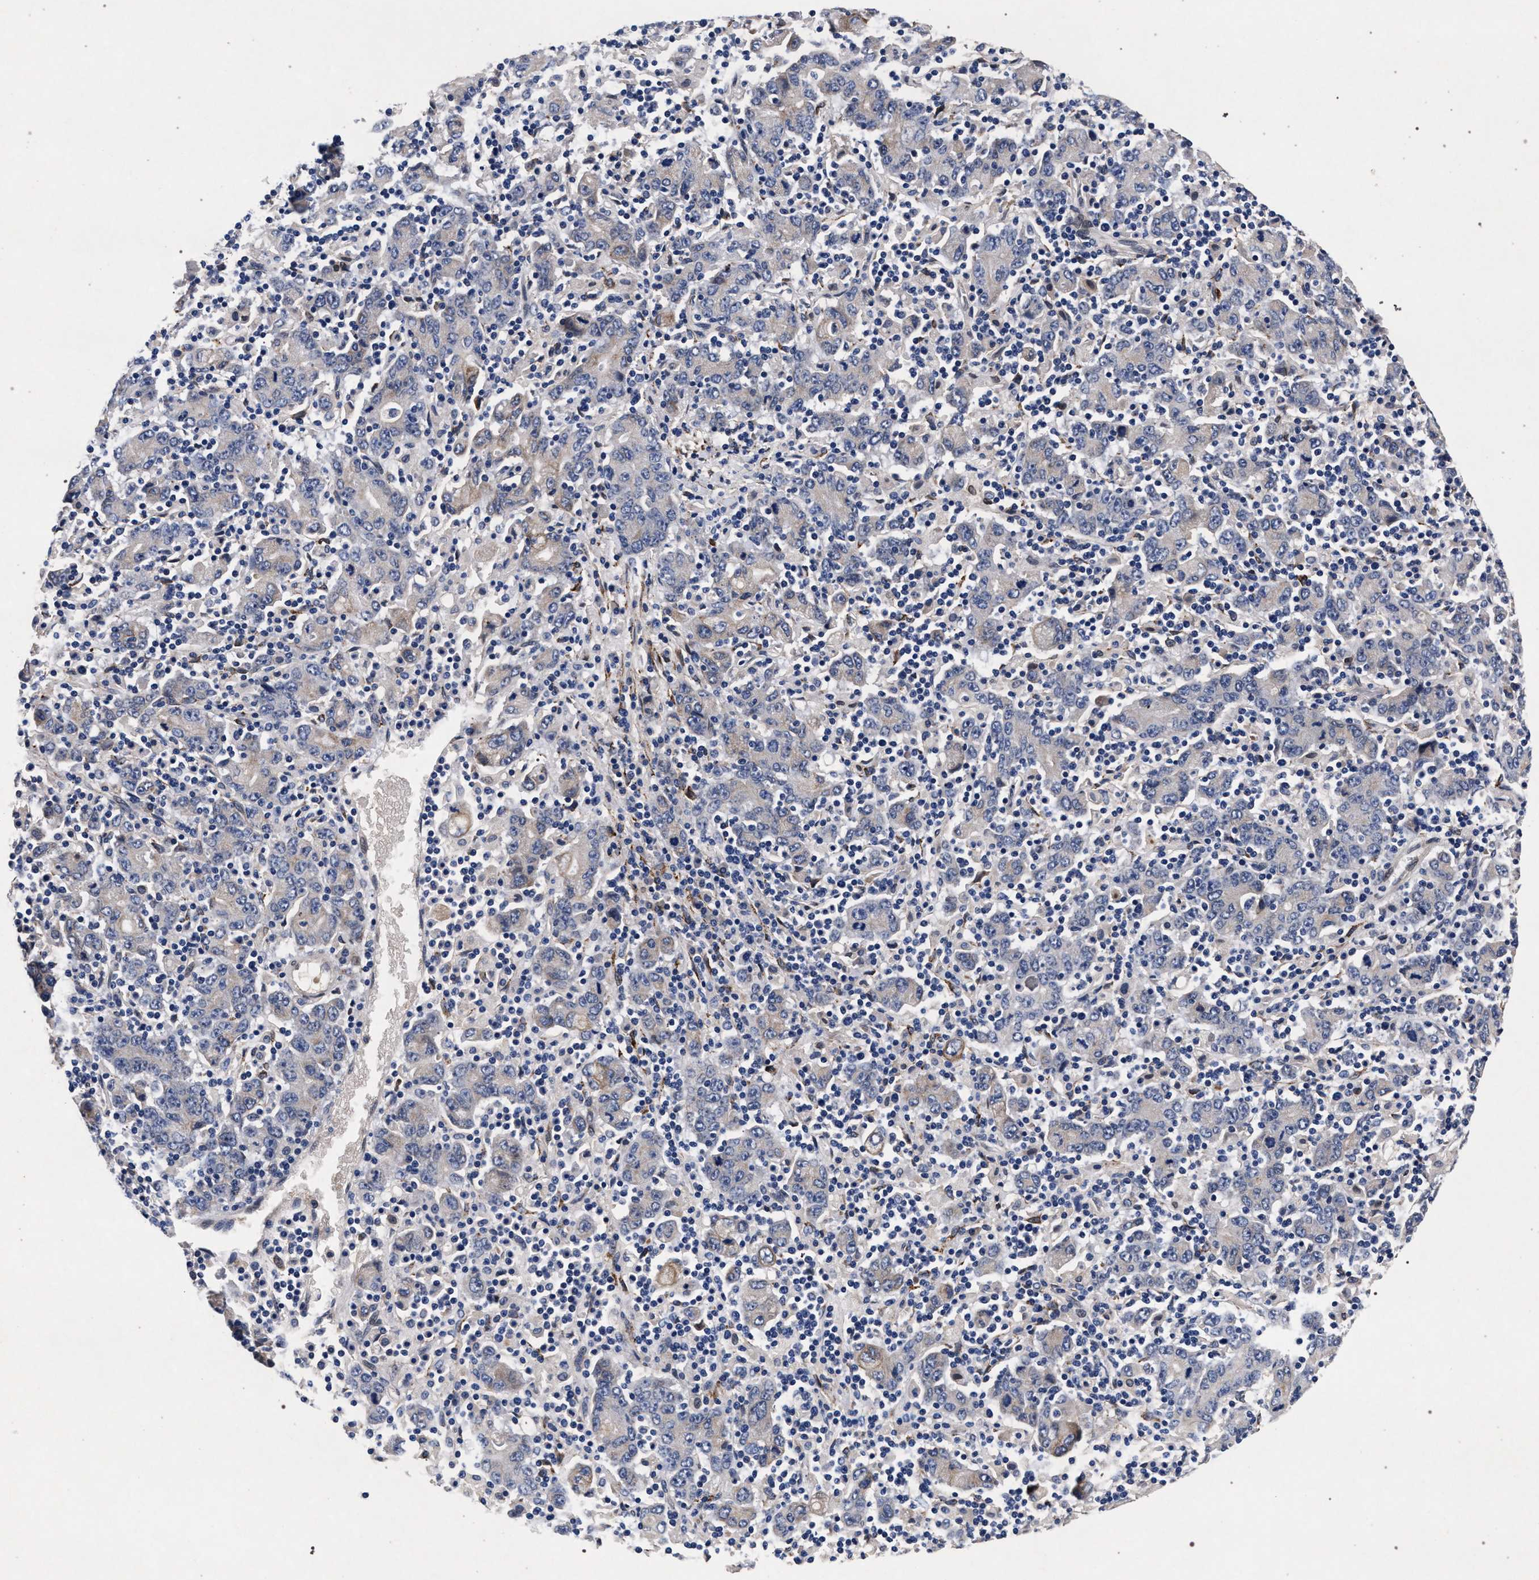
{"staining": {"intensity": "negative", "quantity": "none", "location": "none"}, "tissue": "stomach cancer", "cell_type": "Tumor cells", "image_type": "cancer", "snomed": [{"axis": "morphology", "description": "Adenocarcinoma, NOS"}, {"axis": "topography", "description": "Stomach, upper"}], "caption": "There is no significant staining in tumor cells of adenocarcinoma (stomach).", "gene": "NEK7", "patient": {"sex": "male", "age": 69}}